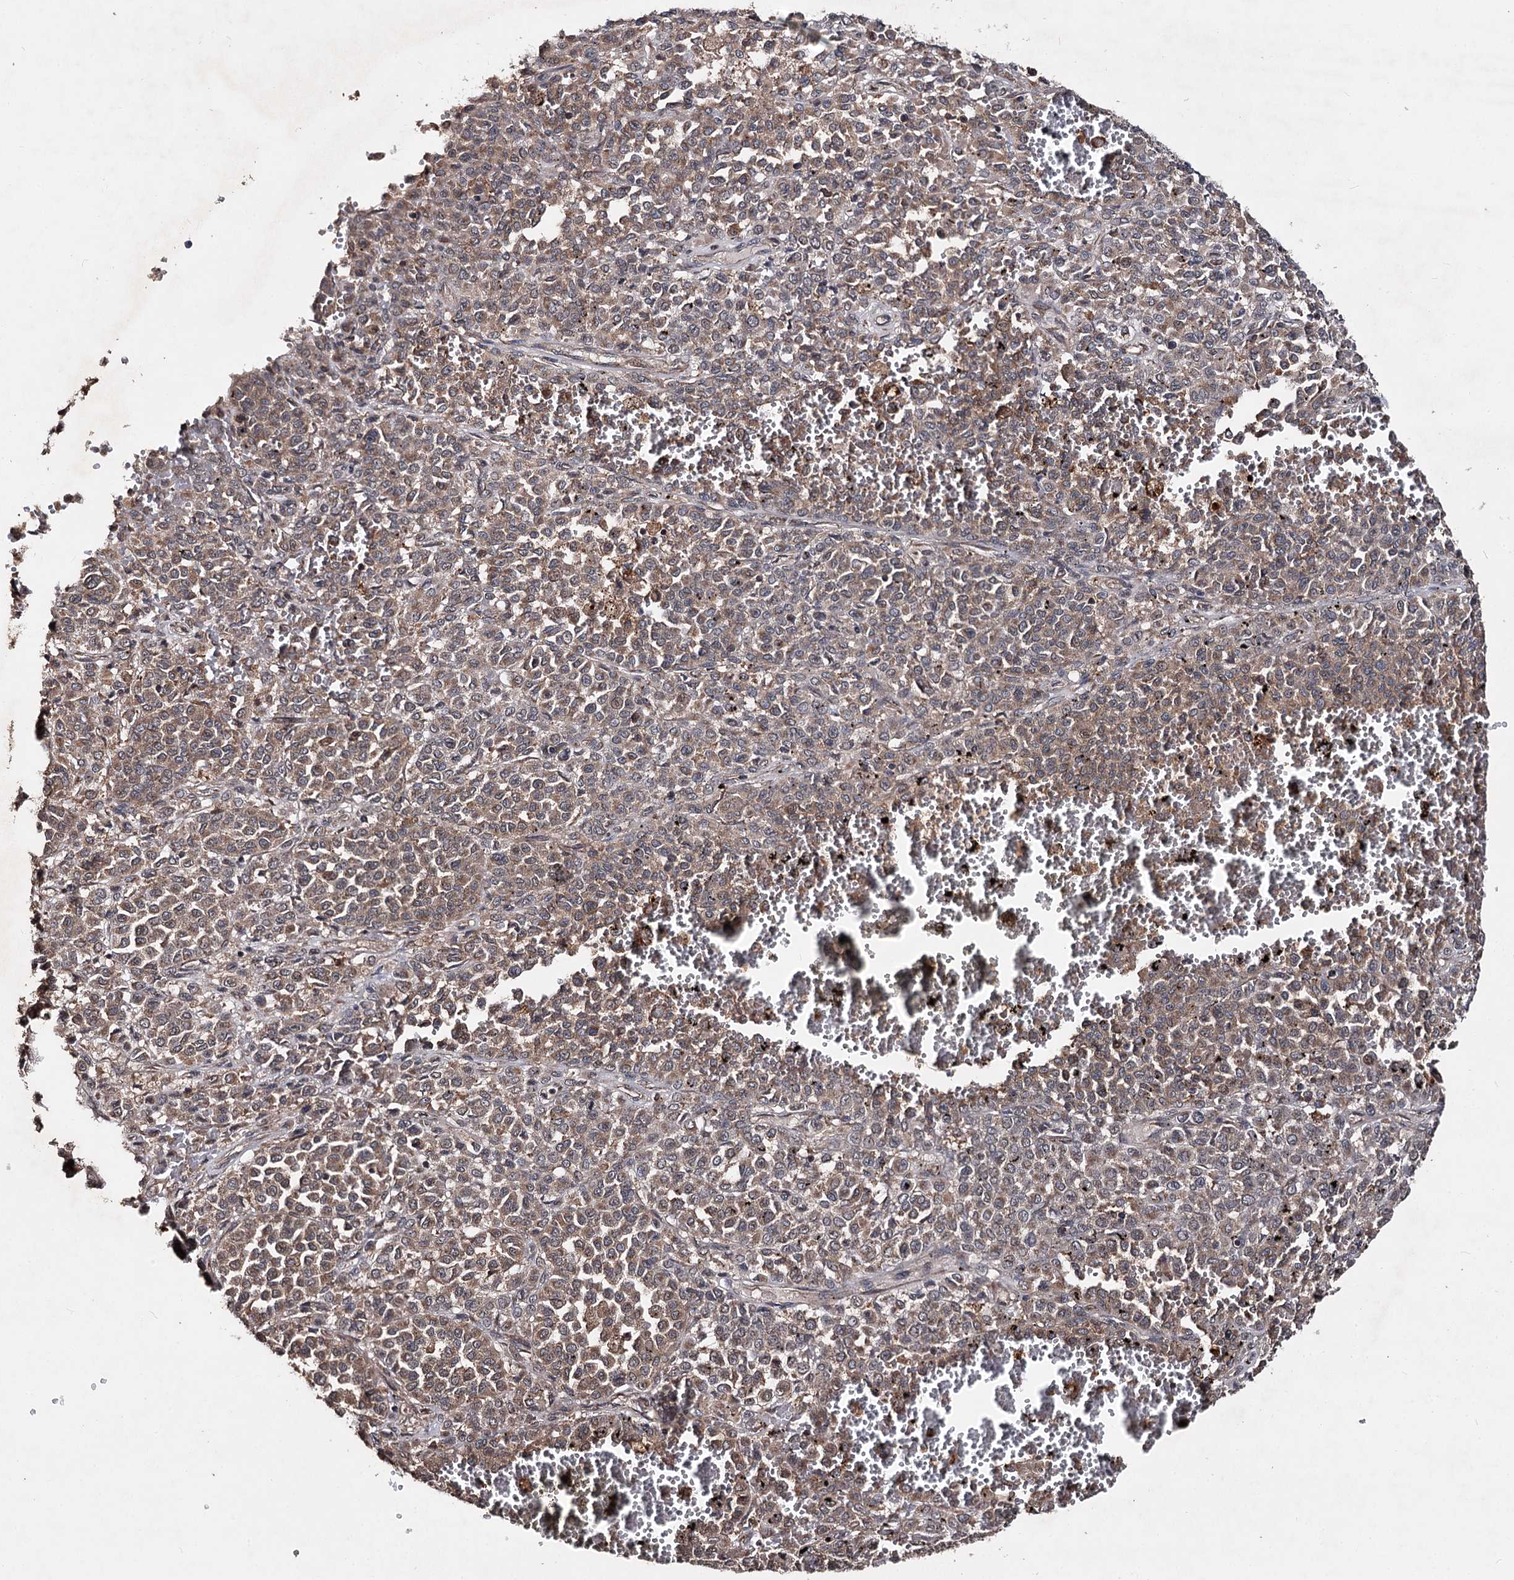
{"staining": {"intensity": "moderate", "quantity": ">75%", "location": "cytoplasmic/membranous"}, "tissue": "melanoma", "cell_type": "Tumor cells", "image_type": "cancer", "snomed": [{"axis": "morphology", "description": "Malignant melanoma, Metastatic site"}, {"axis": "topography", "description": "Pancreas"}], "caption": "Melanoma stained for a protein (brown) exhibits moderate cytoplasmic/membranous positive expression in about >75% of tumor cells.", "gene": "MINDY3", "patient": {"sex": "female", "age": 30}}